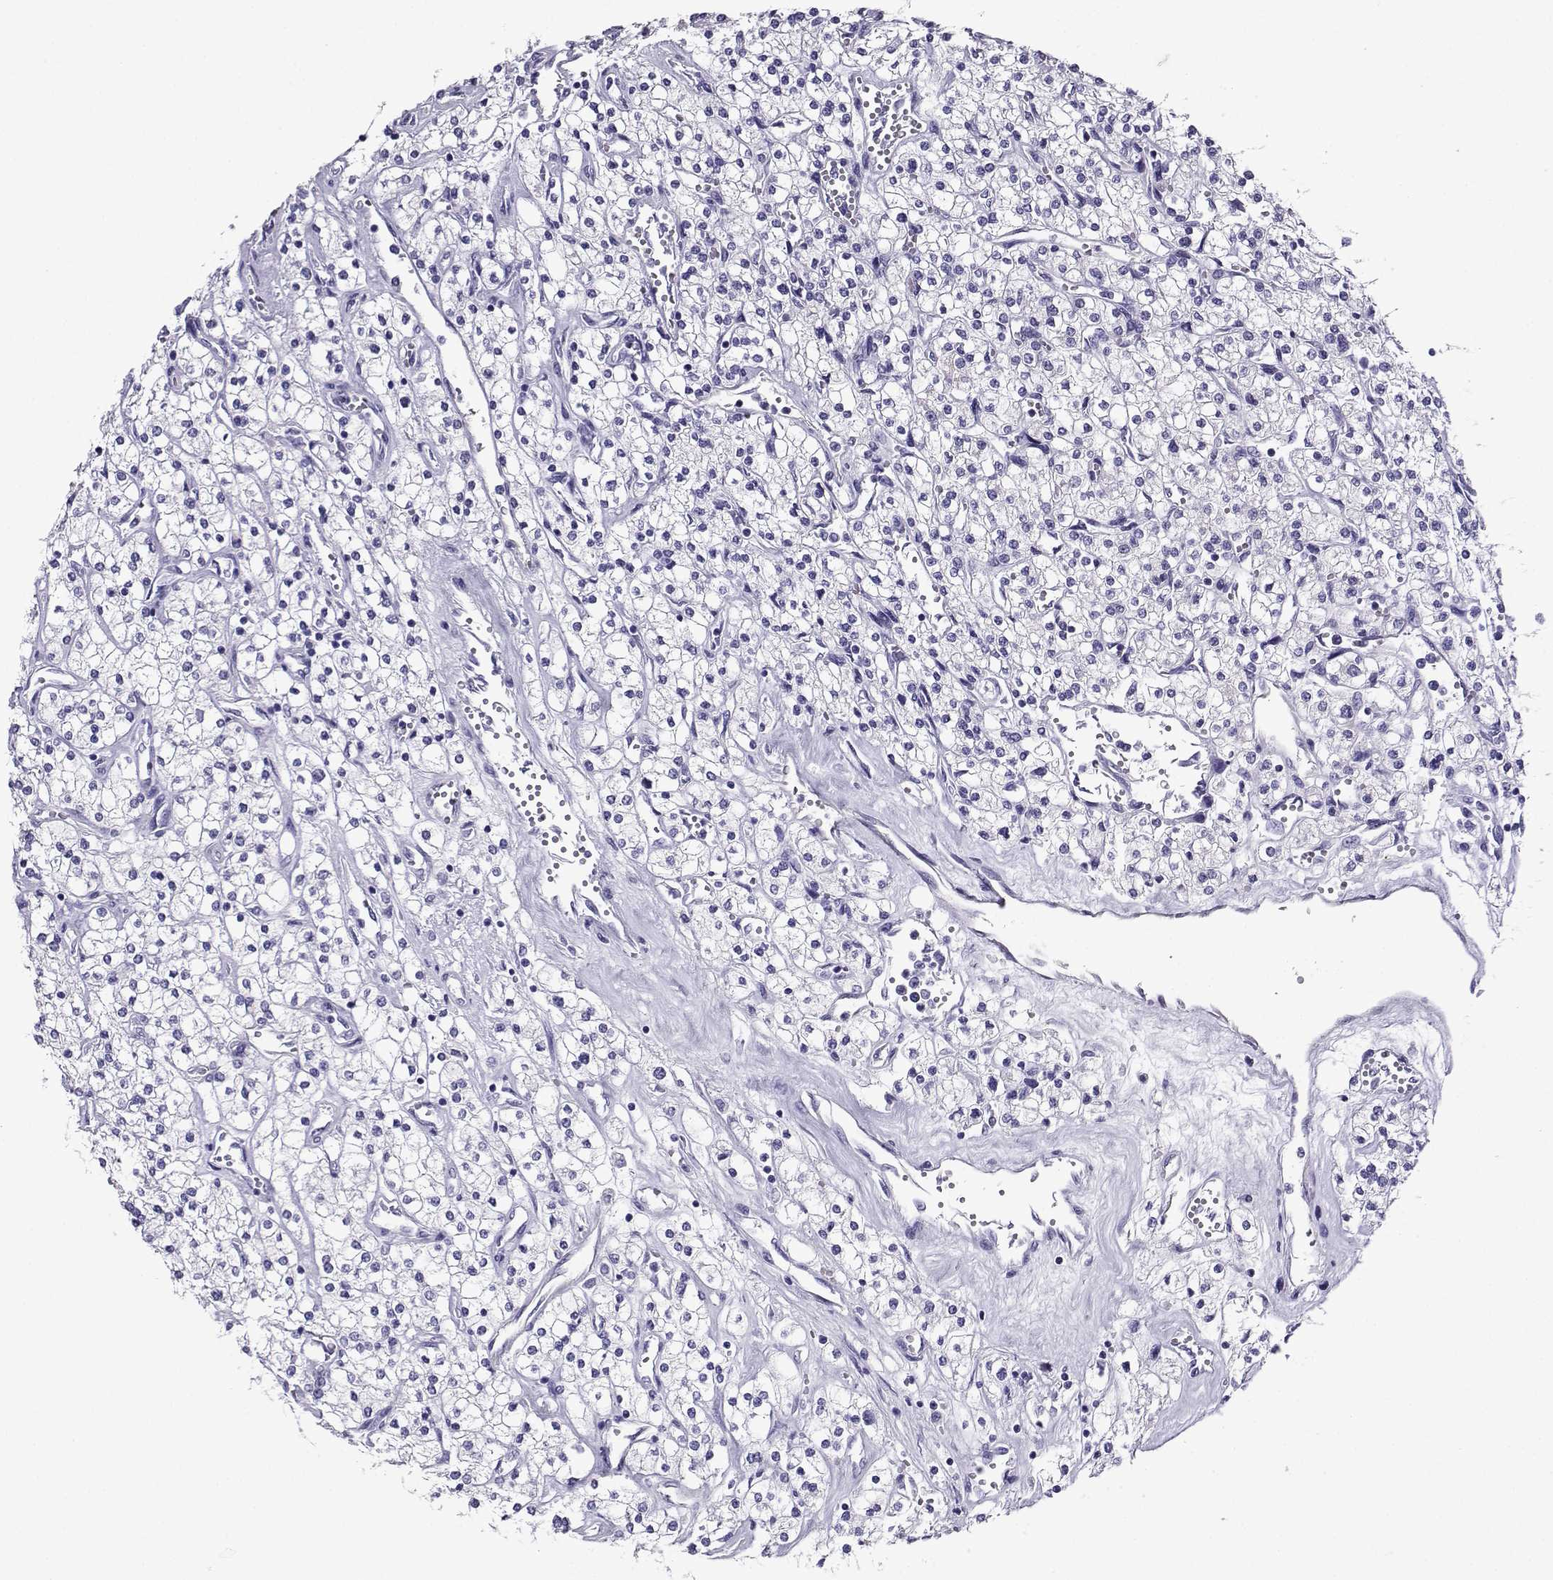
{"staining": {"intensity": "negative", "quantity": "none", "location": "none"}, "tissue": "renal cancer", "cell_type": "Tumor cells", "image_type": "cancer", "snomed": [{"axis": "morphology", "description": "Adenocarcinoma, NOS"}, {"axis": "topography", "description": "Kidney"}], "caption": "Tumor cells are negative for brown protein staining in renal cancer (adenocarcinoma).", "gene": "CD109", "patient": {"sex": "male", "age": 80}}